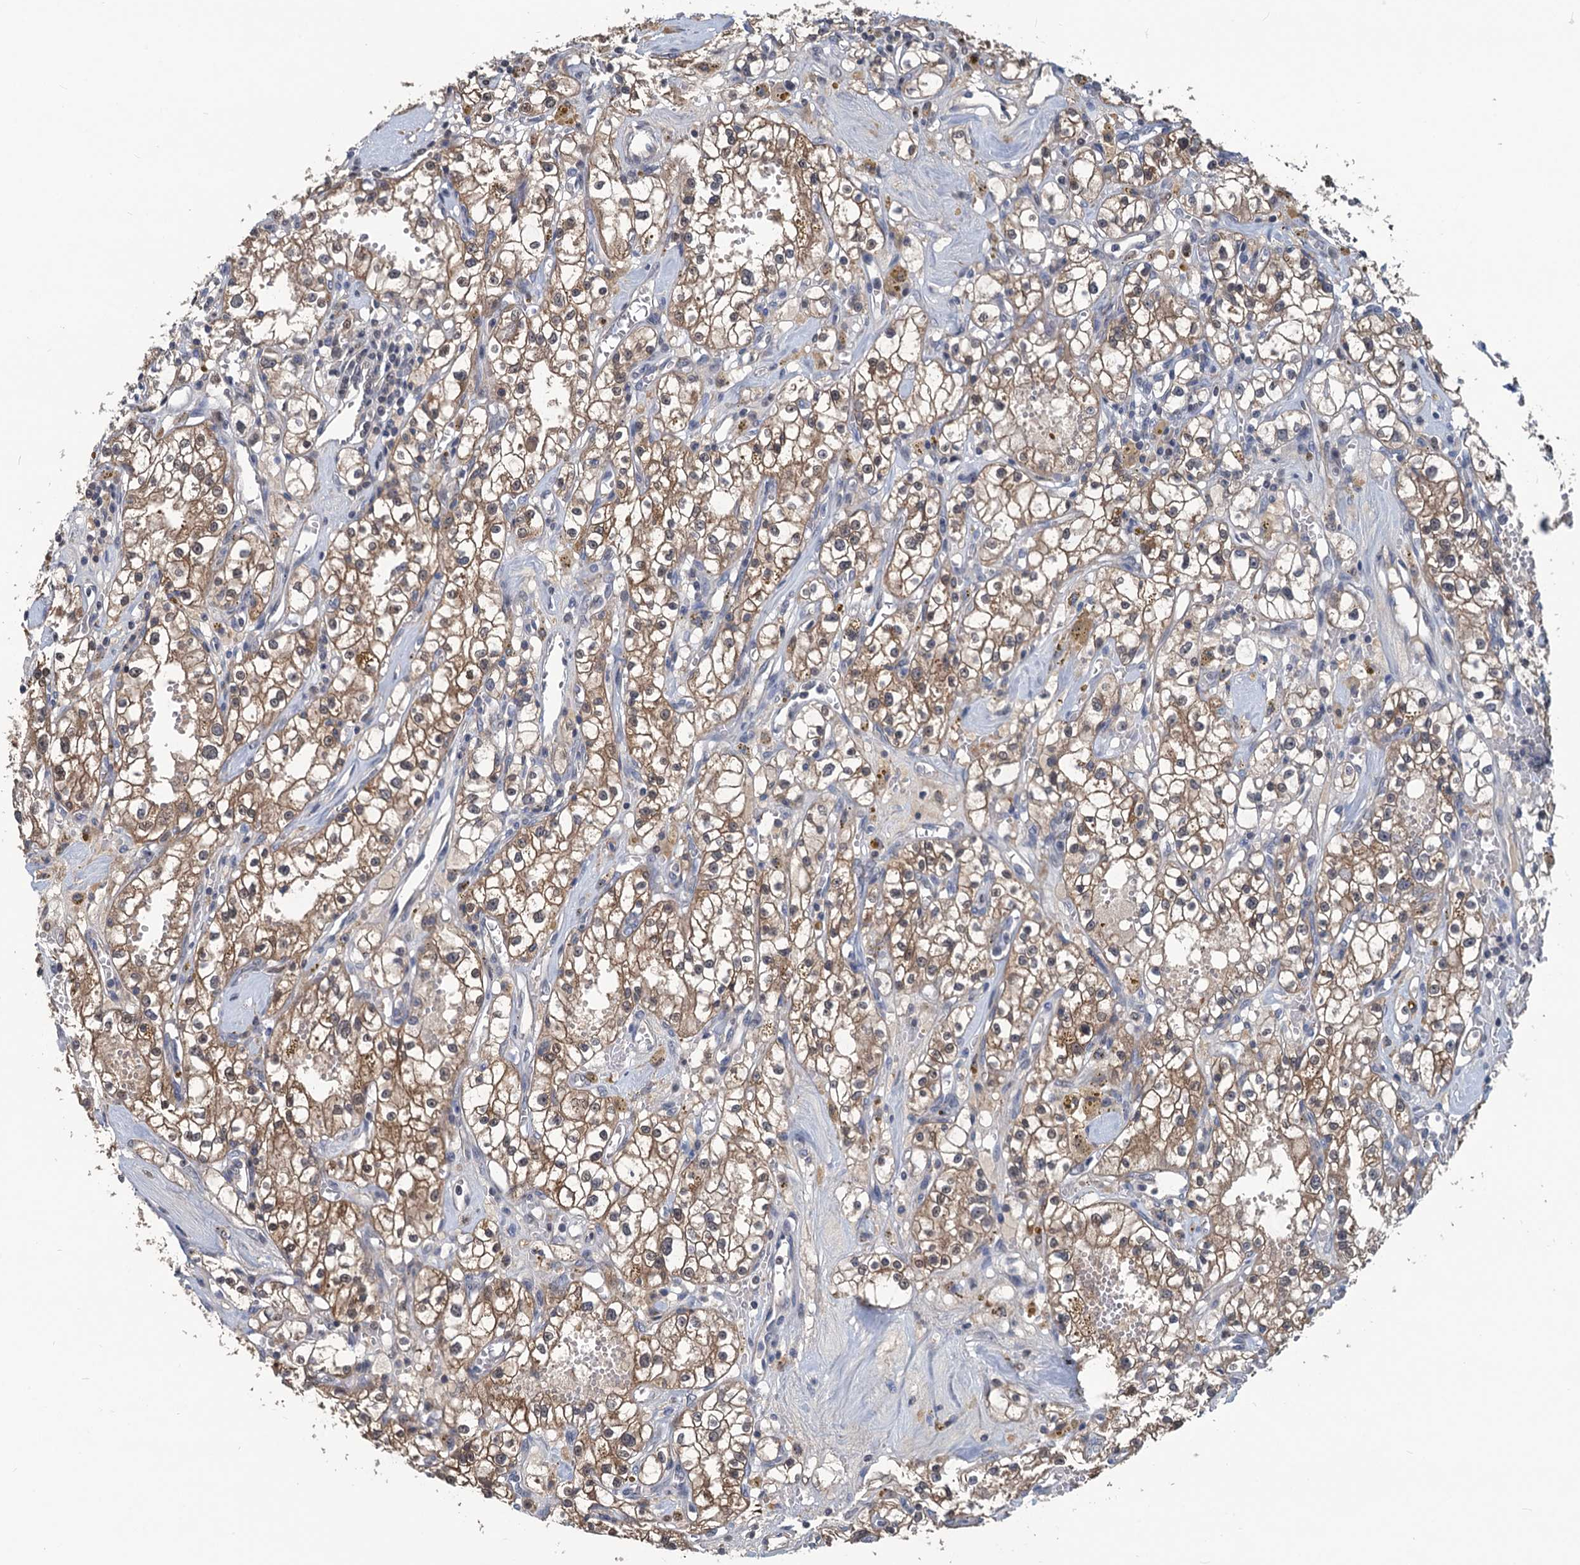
{"staining": {"intensity": "moderate", "quantity": ">75%", "location": "cytoplasmic/membranous"}, "tissue": "renal cancer", "cell_type": "Tumor cells", "image_type": "cancer", "snomed": [{"axis": "morphology", "description": "Adenocarcinoma, NOS"}, {"axis": "topography", "description": "Kidney"}], "caption": "A brown stain shows moderate cytoplasmic/membranous staining of a protein in renal cancer (adenocarcinoma) tumor cells.", "gene": "RTKN2", "patient": {"sex": "male", "age": 56}}